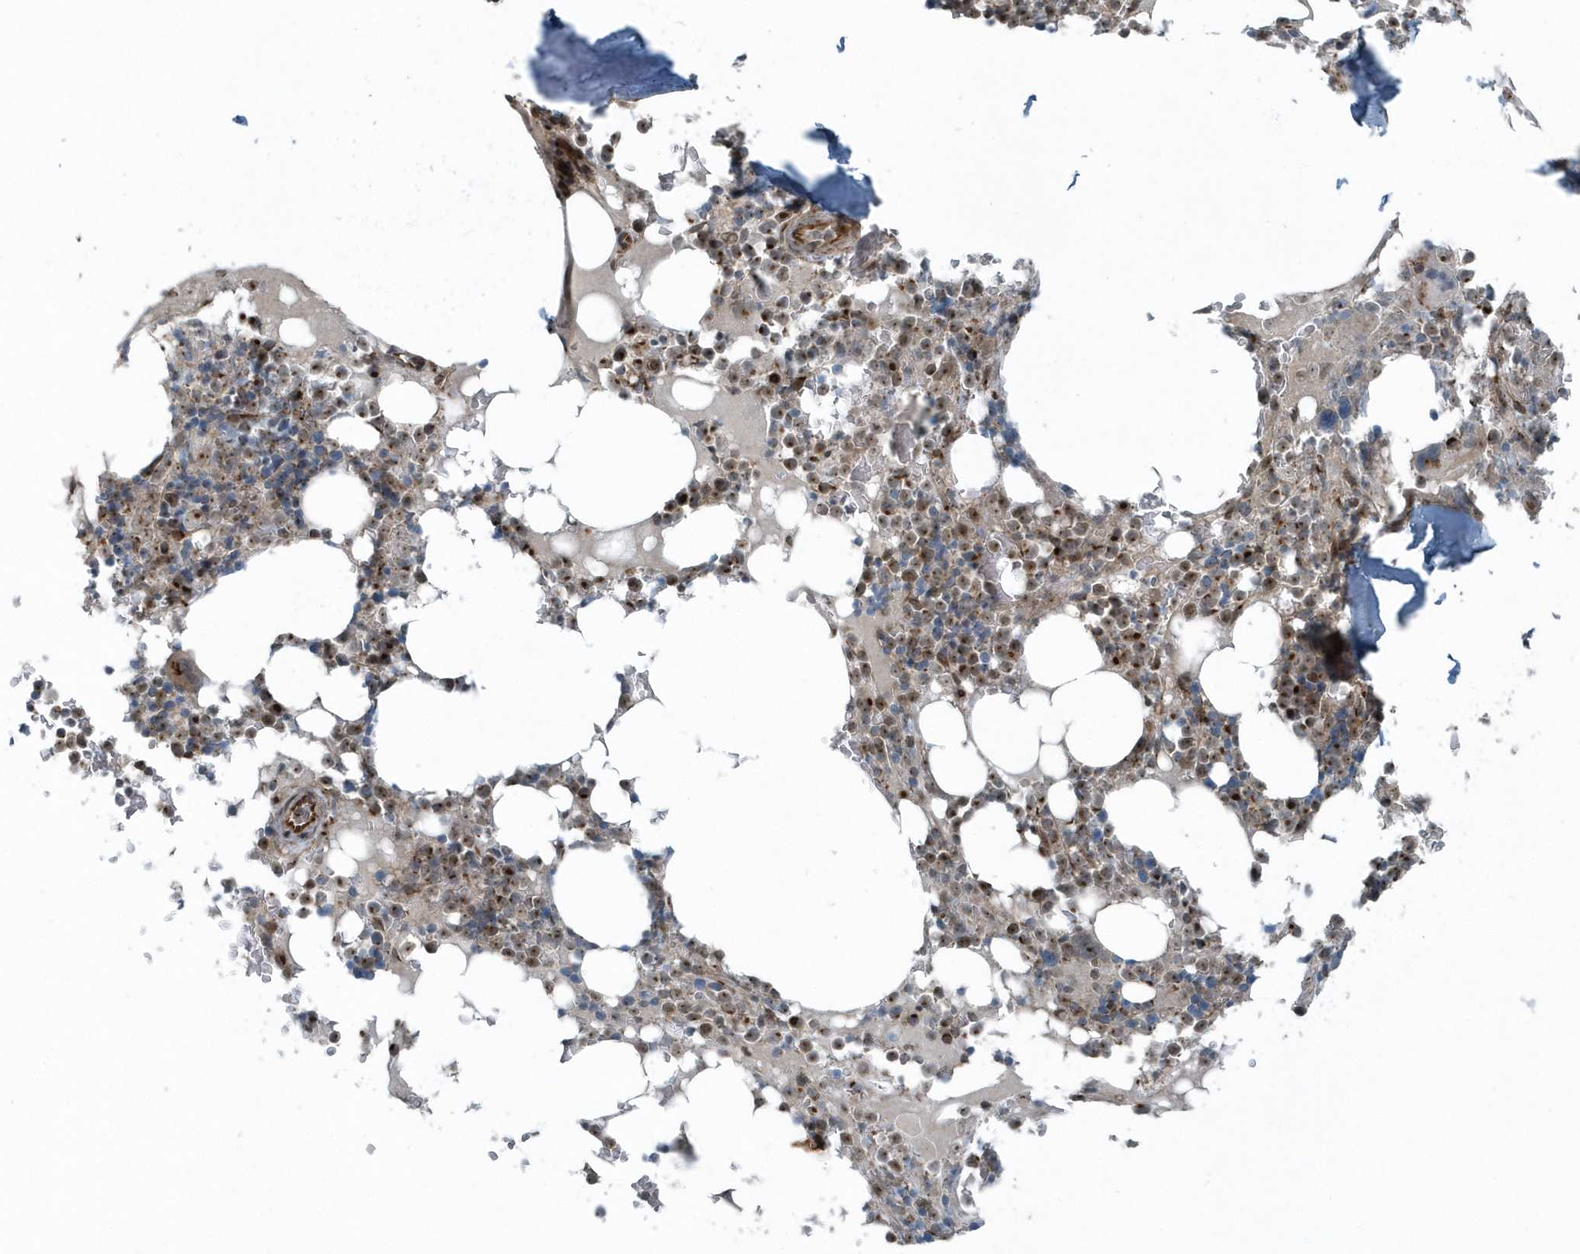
{"staining": {"intensity": "moderate", "quantity": "25%-75%", "location": "cytoplasmic/membranous"}, "tissue": "bone marrow", "cell_type": "Hematopoietic cells", "image_type": "normal", "snomed": [{"axis": "morphology", "description": "Normal tissue, NOS"}, {"axis": "topography", "description": "Bone marrow"}], "caption": "Immunohistochemical staining of normal bone marrow displays medium levels of moderate cytoplasmic/membranous positivity in about 25%-75% of hematopoietic cells. (brown staining indicates protein expression, while blue staining denotes nuclei).", "gene": "GCC2", "patient": {"sex": "male", "age": 58}}